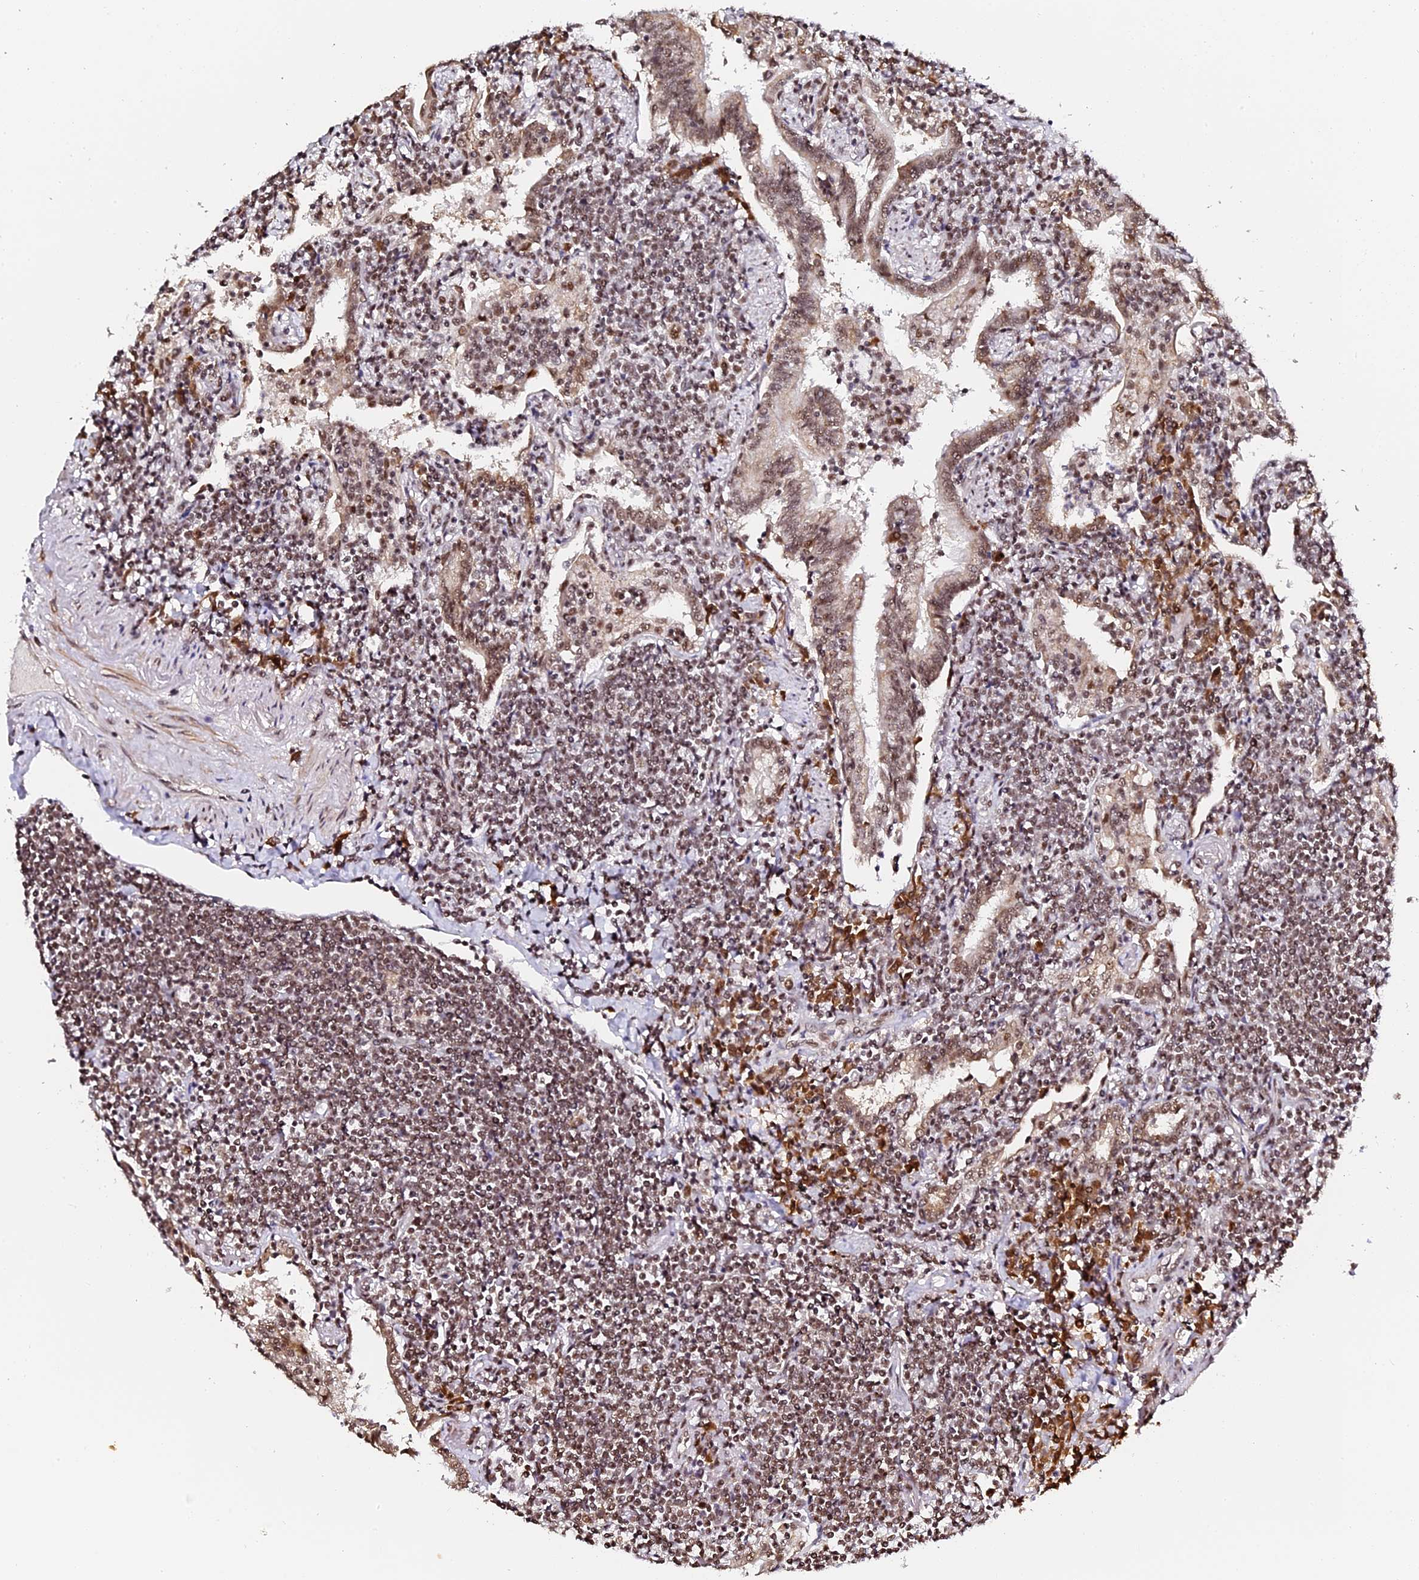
{"staining": {"intensity": "moderate", "quantity": ">75%", "location": "nuclear"}, "tissue": "lymphoma", "cell_type": "Tumor cells", "image_type": "cancer", "snomed": [{"axis": "morphology", "description": "Malignant lymphoma, non-Hodgkin's type, Low grade"}, {"axis": "topography", "description": "Lung"}], "caption": "Moderate nuclear staining is identified in about >75% of tumor cells in low-grade malignant lymphoma, non-Hodgkin's type. (Brightfield microscopy of DAB IHC at high magnification).", "gene": "MCRS1", "patient": {"sex": "female", "age": 71}}